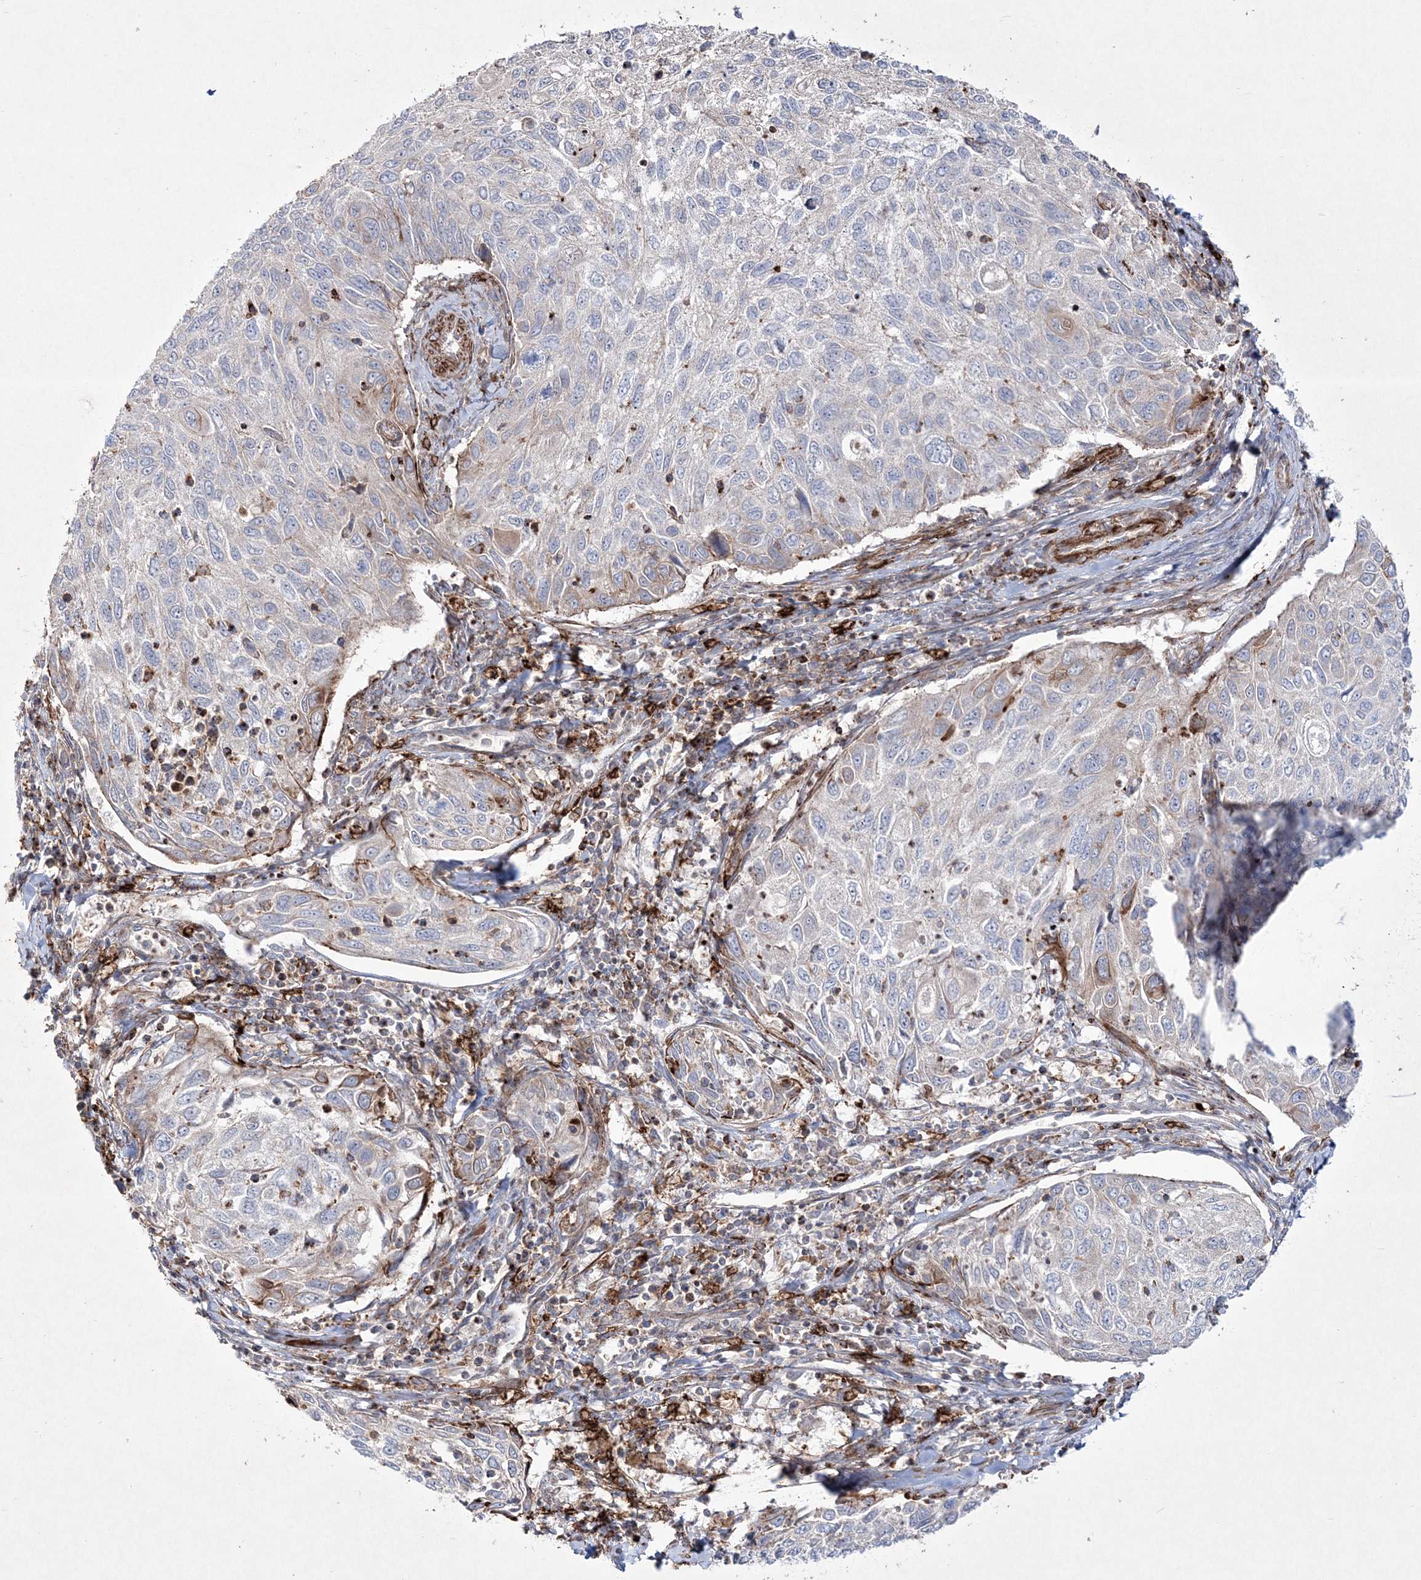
{"staining": {"intensity": "negative", "quantity": "none", "location": "none"}, "tissue": "cervical cancer", "cell_type": "Tumor cells", "image_type": "cancer", "snomed": [{"axis": "morphology", "description": "Squamous cell carcinoma, NOS"}, {"axis": "topography", "description": "Cervix"}], "caption": "High magnification brightfield microscopy of cervical squamous cell carcinoma stained with DAB (3,3'-diaminobenzidine) (brown) and counterstained with hematoxylin (blue): tumor cells show no significant positivity.", "gene": "RICTOR", "patient": {"sex": "female", "age": 70}}